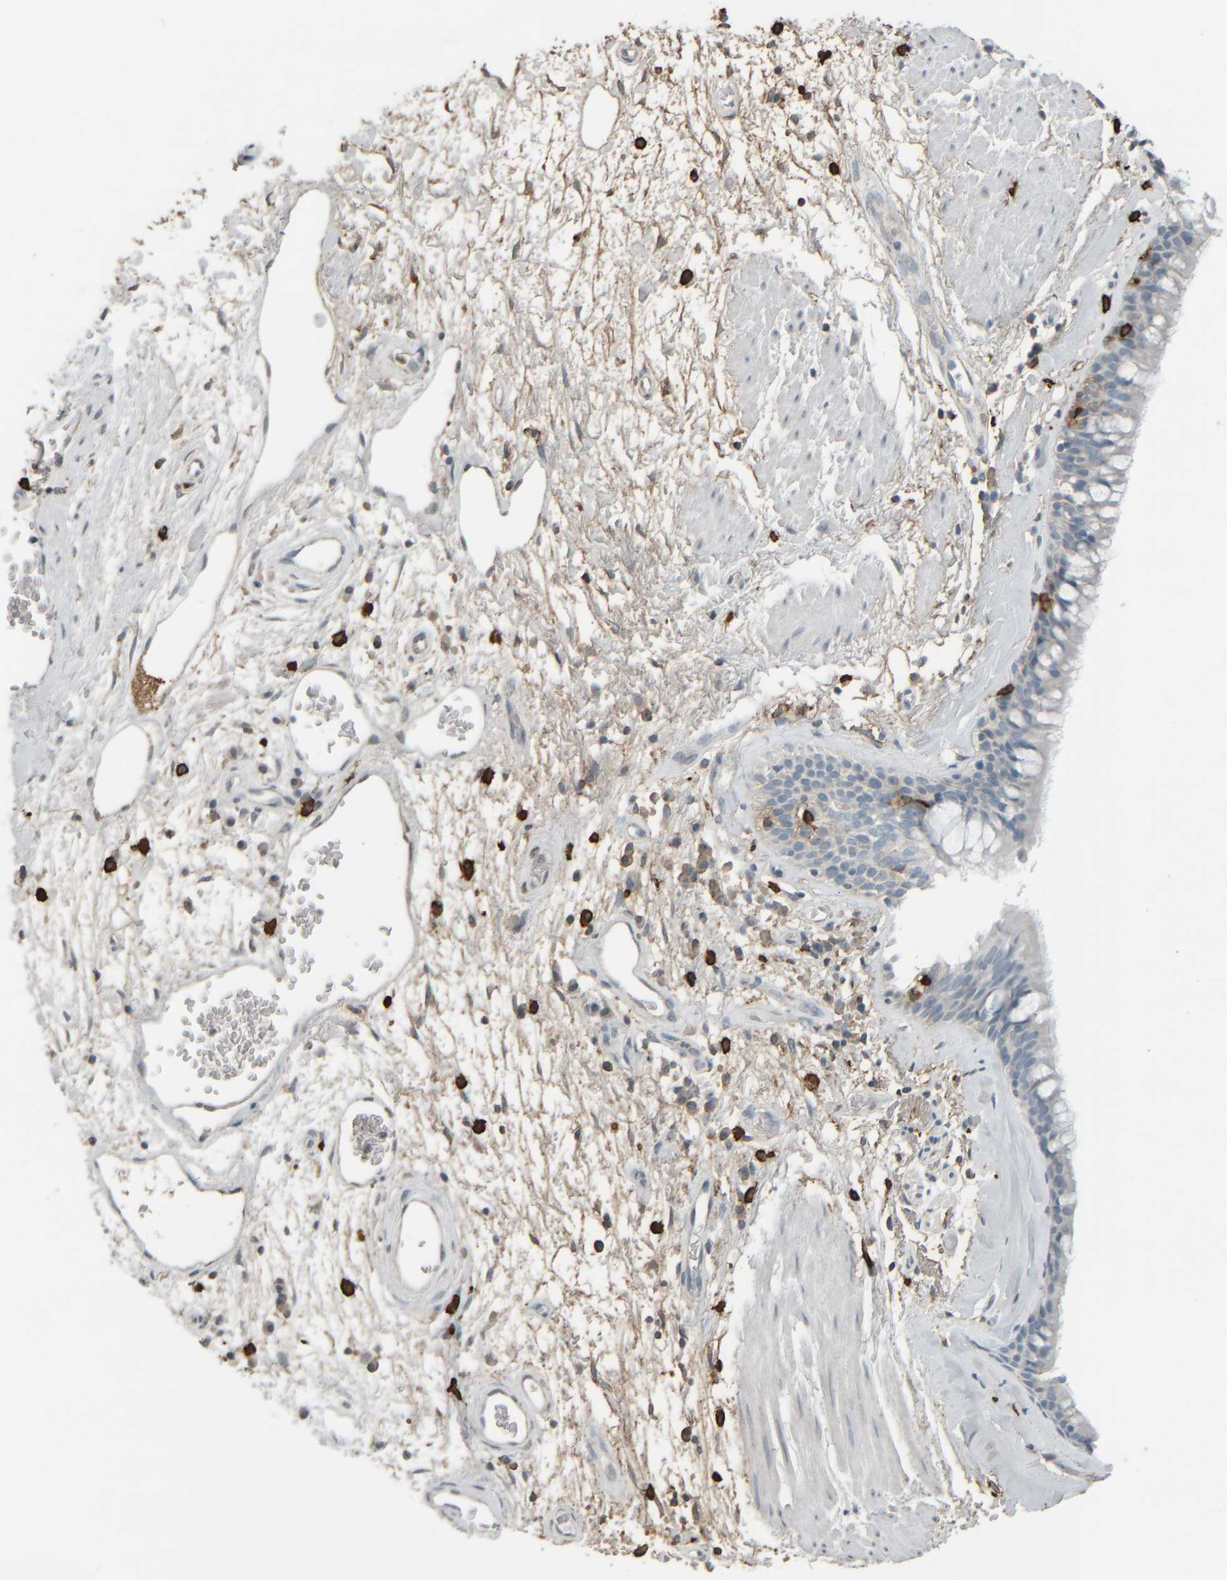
{"staining": {"intensity": "negative", "quantity": "none", "location": "none"}, "tissue": "bronchus", "cell_type": "Respiratory epithelial cells", "image_type": "normal", "snomed": [{"axis": "morphology", "description": "Normal tissue, NOS"}, {"axis": "morphology", "description": "Adenocarcinoma, NOS"}, {"axis": "topography", "description": "Bronchus"}, {"axis": "topography", "description": "Lung"}], "caption": "High magnification brightfield microscopy of unremarkable bronchus stained with DAB (brown) and counterstained with hematoxylin (blue): respiratory epithelial cells show no significant positivity.", "gene": "TPSAB1", "patient": {"sex": "female", "age": 54}}